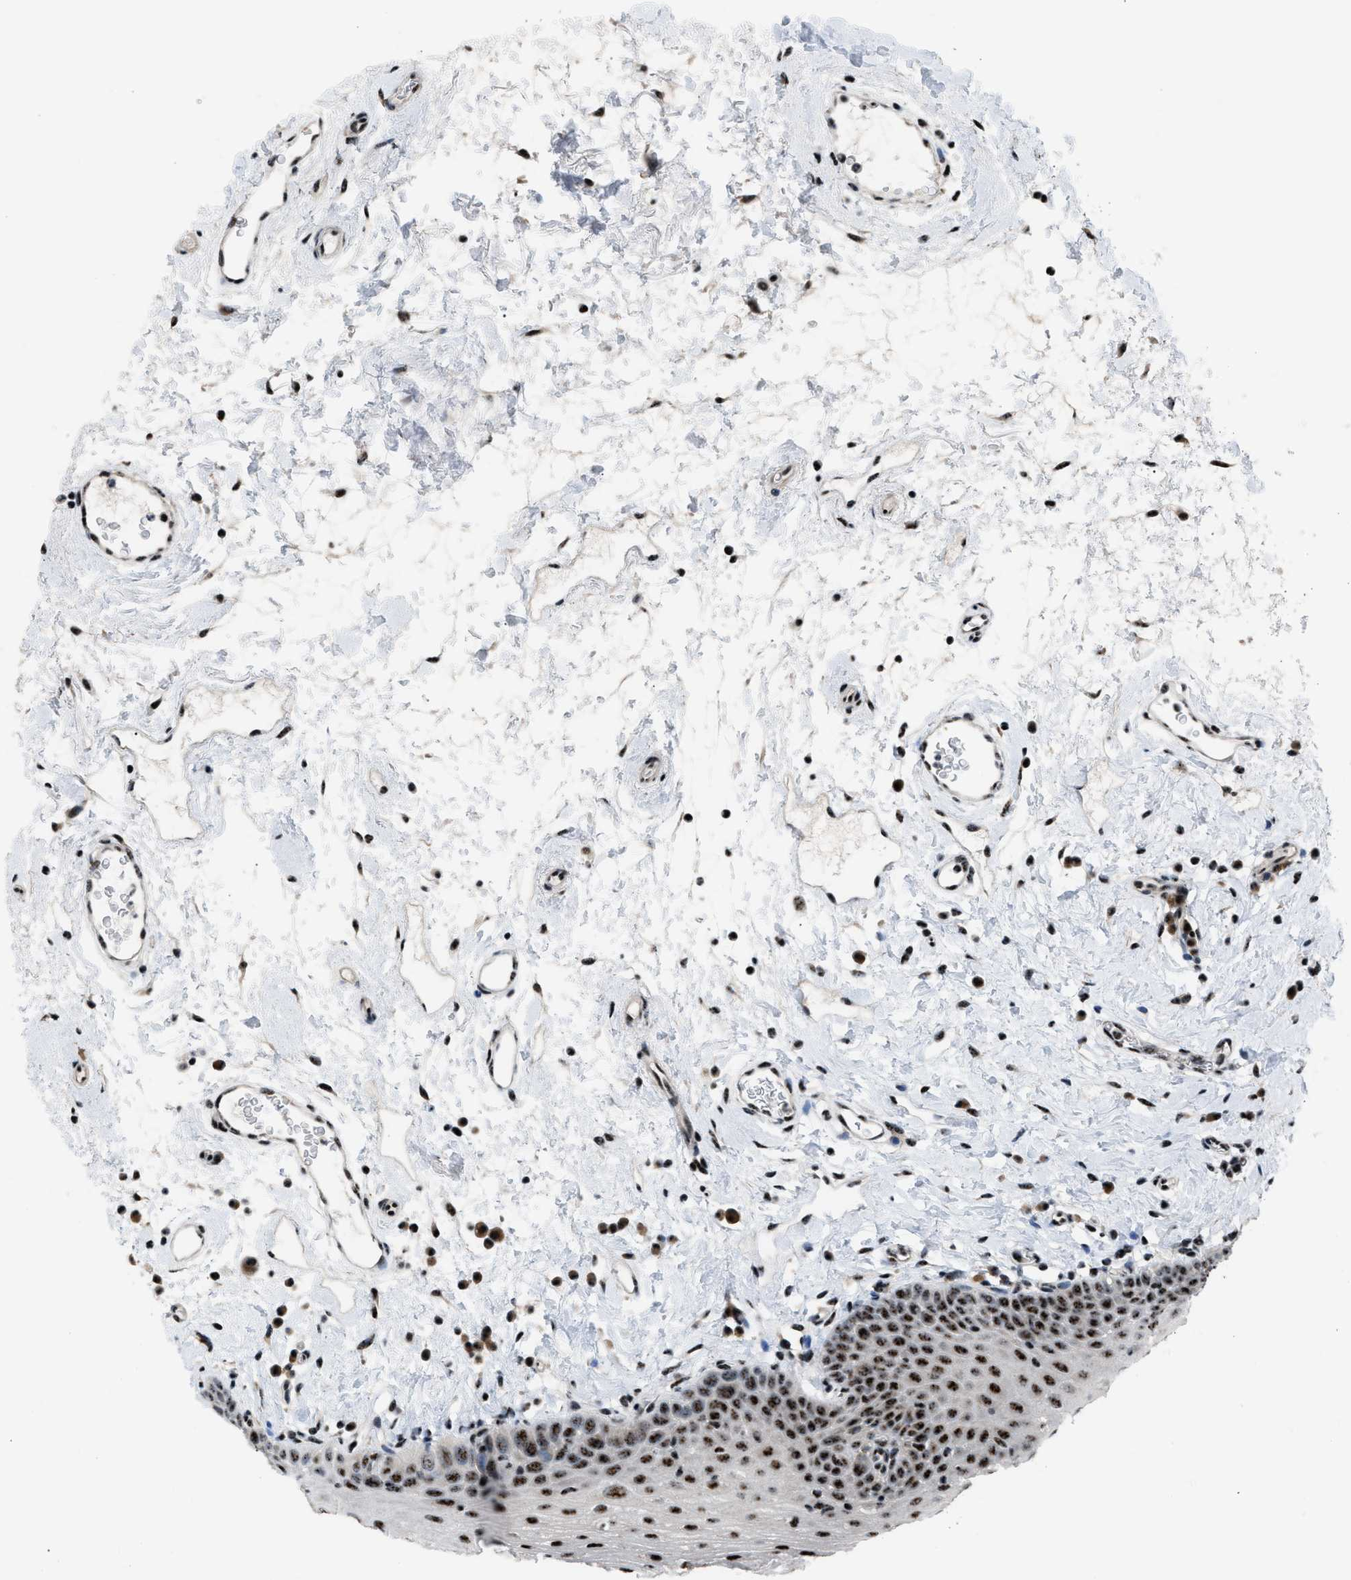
{"staining": {"intensity": "strong", "quantity": ">75%", "location": "nuclear"}, "tissue": "oral mucosa", "cell_type": "Squamous epithelial cells", "image_type": "normal", "snomed": [{"axis": "morphology", "description": "Normal tissue, NOS"}, {"axis": "topography", "description": "Oral tissue"}], "caption": "DAB immunohistochemical staining of unremarkable oral mucosa shows strong nuclear protein expression in about >75% of squamous epithelial cells. (DAB = brown stain, brightfield microscopy at high magnification).", "gene": "CDR2", "patient": {"sex": "male", "age": 66}}